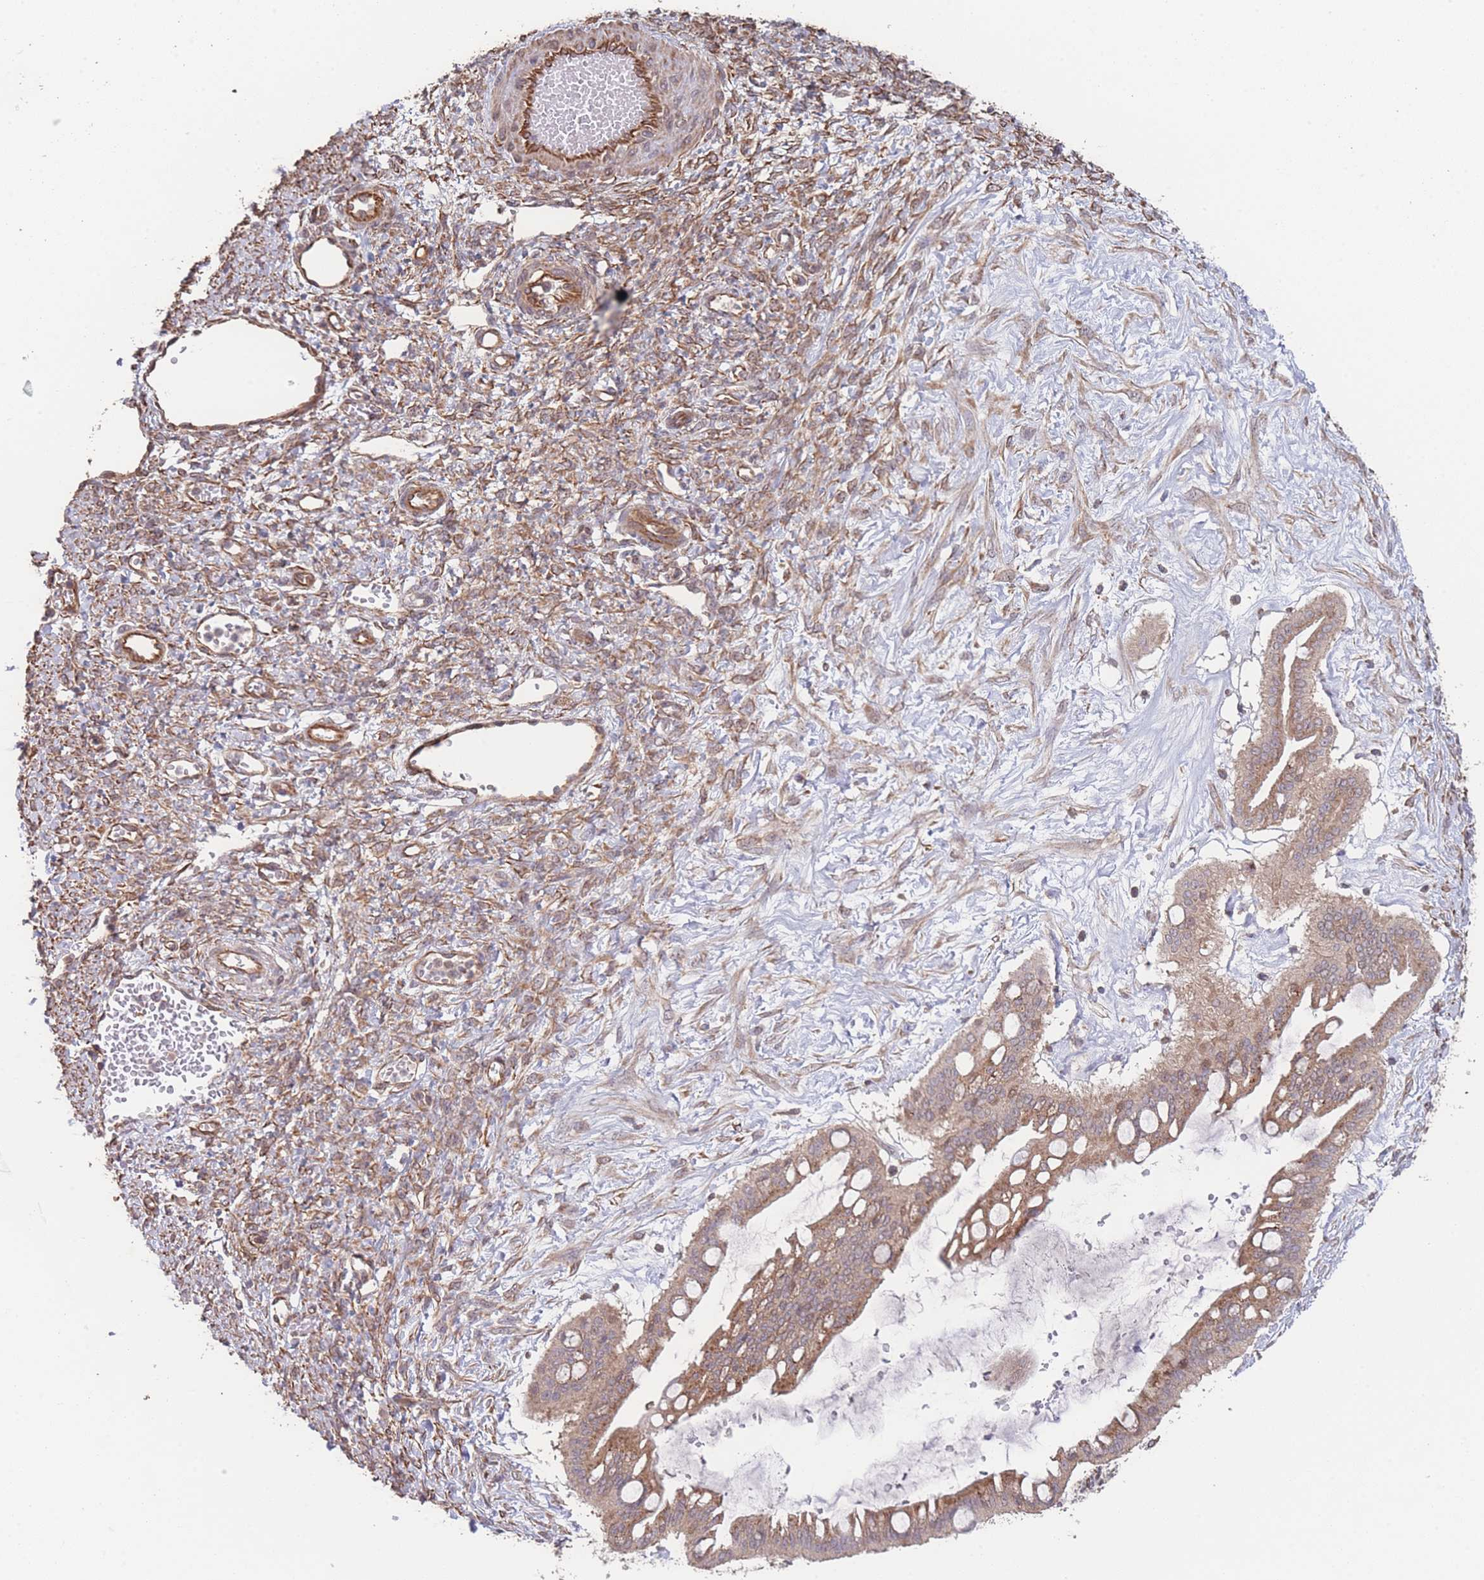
{"staining": {"intensity": "moderate", "quantity": ">75%", "location": "cytoplasmic/membranous"}, "tissue": "ovarian cancer", "cell_type": "Tumor cells", "image_type": "cancer", "snomed": [{"axis": "morphology", "description": "Cystadenocarcinoma, mucinous, NOS"}, {"axis": "topography", "description": "Ovary"}], "caption": "Tumor cells reveal medium levels of moderate cytoplasmic/membranous staining in approximately >75% of cells in mucinous cystadenocarcinoma (ovarian).", "gene": "PXMP4", "patient": {"sex": "female", "age": 73}}